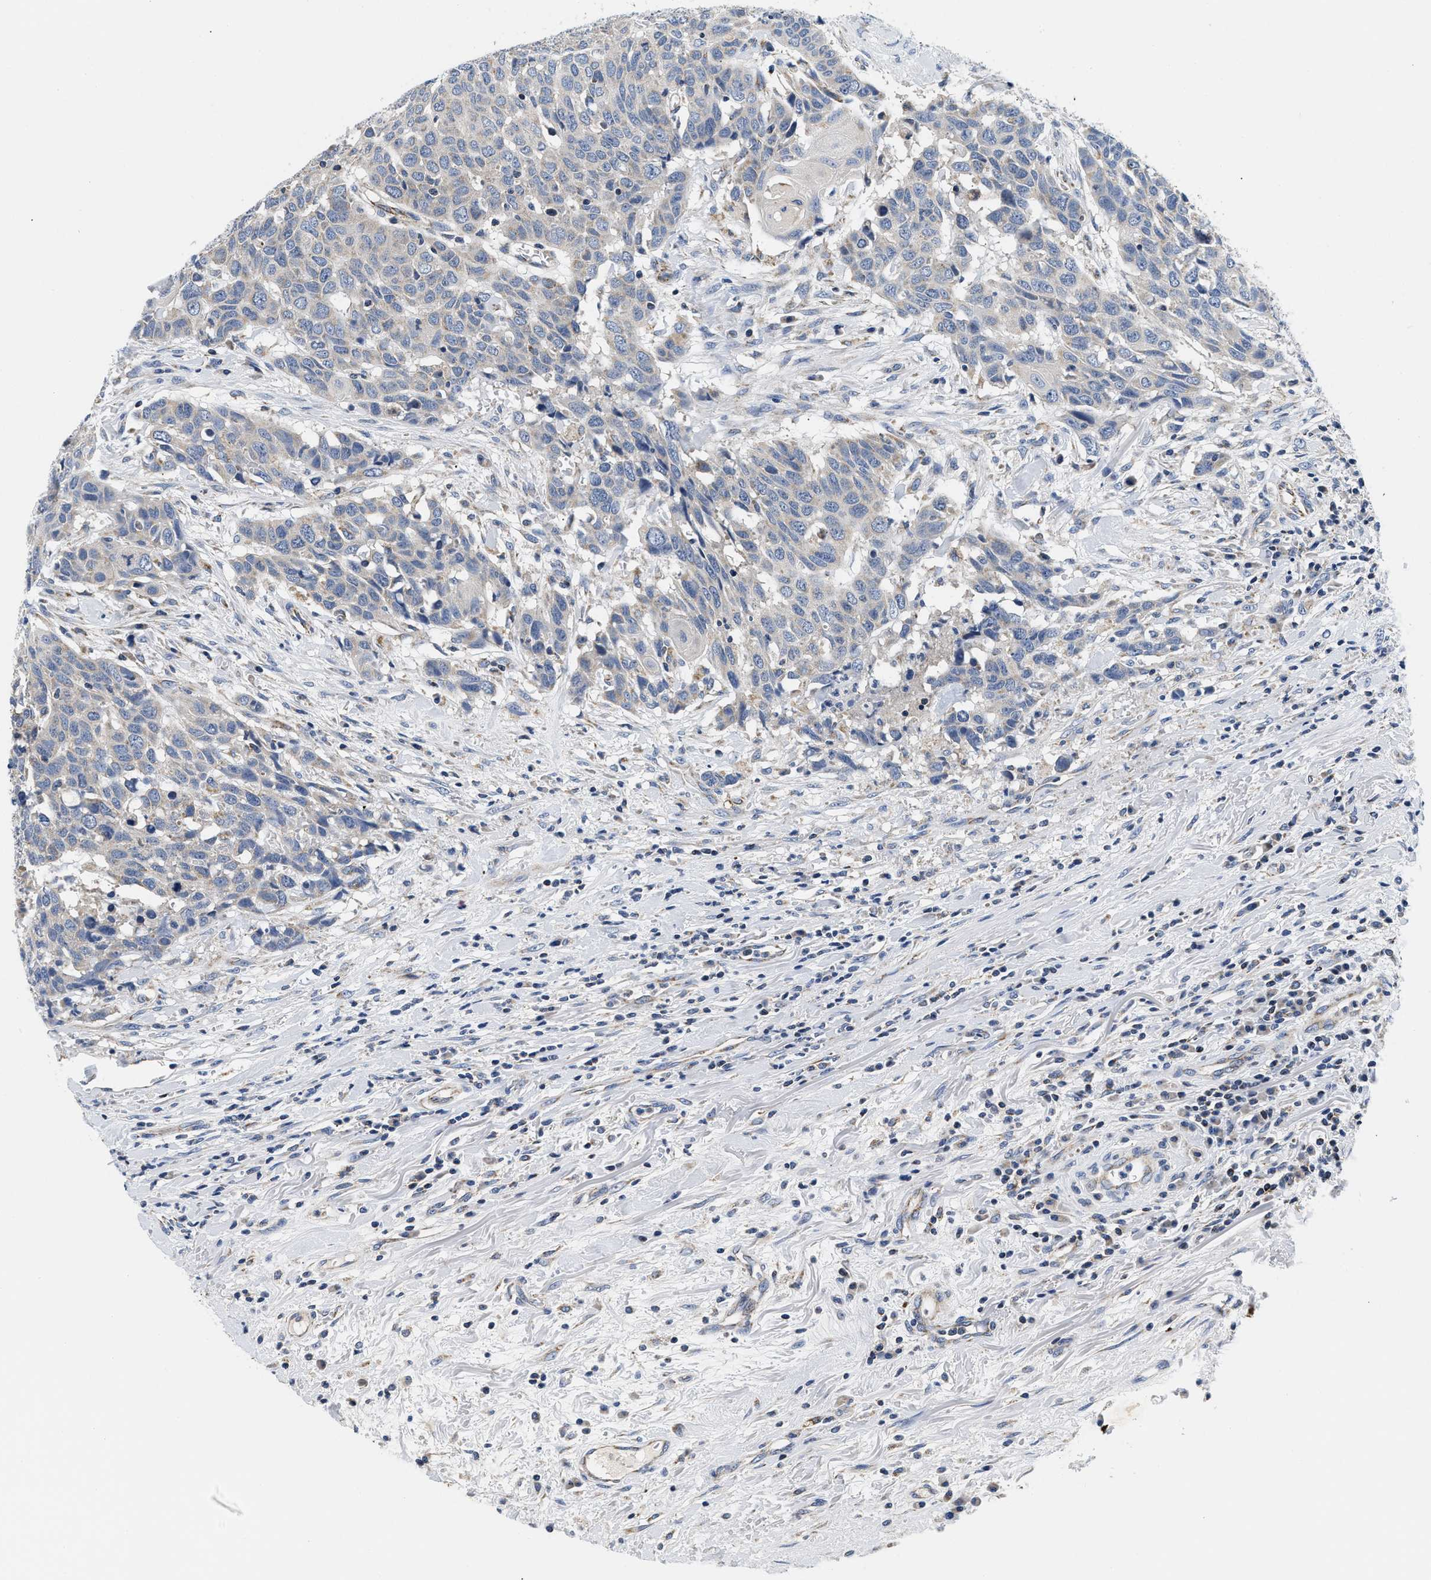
{"staining": {"intensity": "negative", "quantity": "none", "location": "none"}, "tissue": "head and neck cancer", "cell_type": "Tumor cells", "image_type": "cancer", "snomed": [{"axis": "morphology", "description": "Squamous cell carcinoma, NOS"}, {"axis": "topography", "description": "Head-Neck"}], "caption": "The IHC image has no significant positivity in tumor cells of head and neck squamous cell carcinoma tissue. Nuclei are stained in blue.", "gene": "PDP1", "patient": {"sex": "male", "age": 66}}